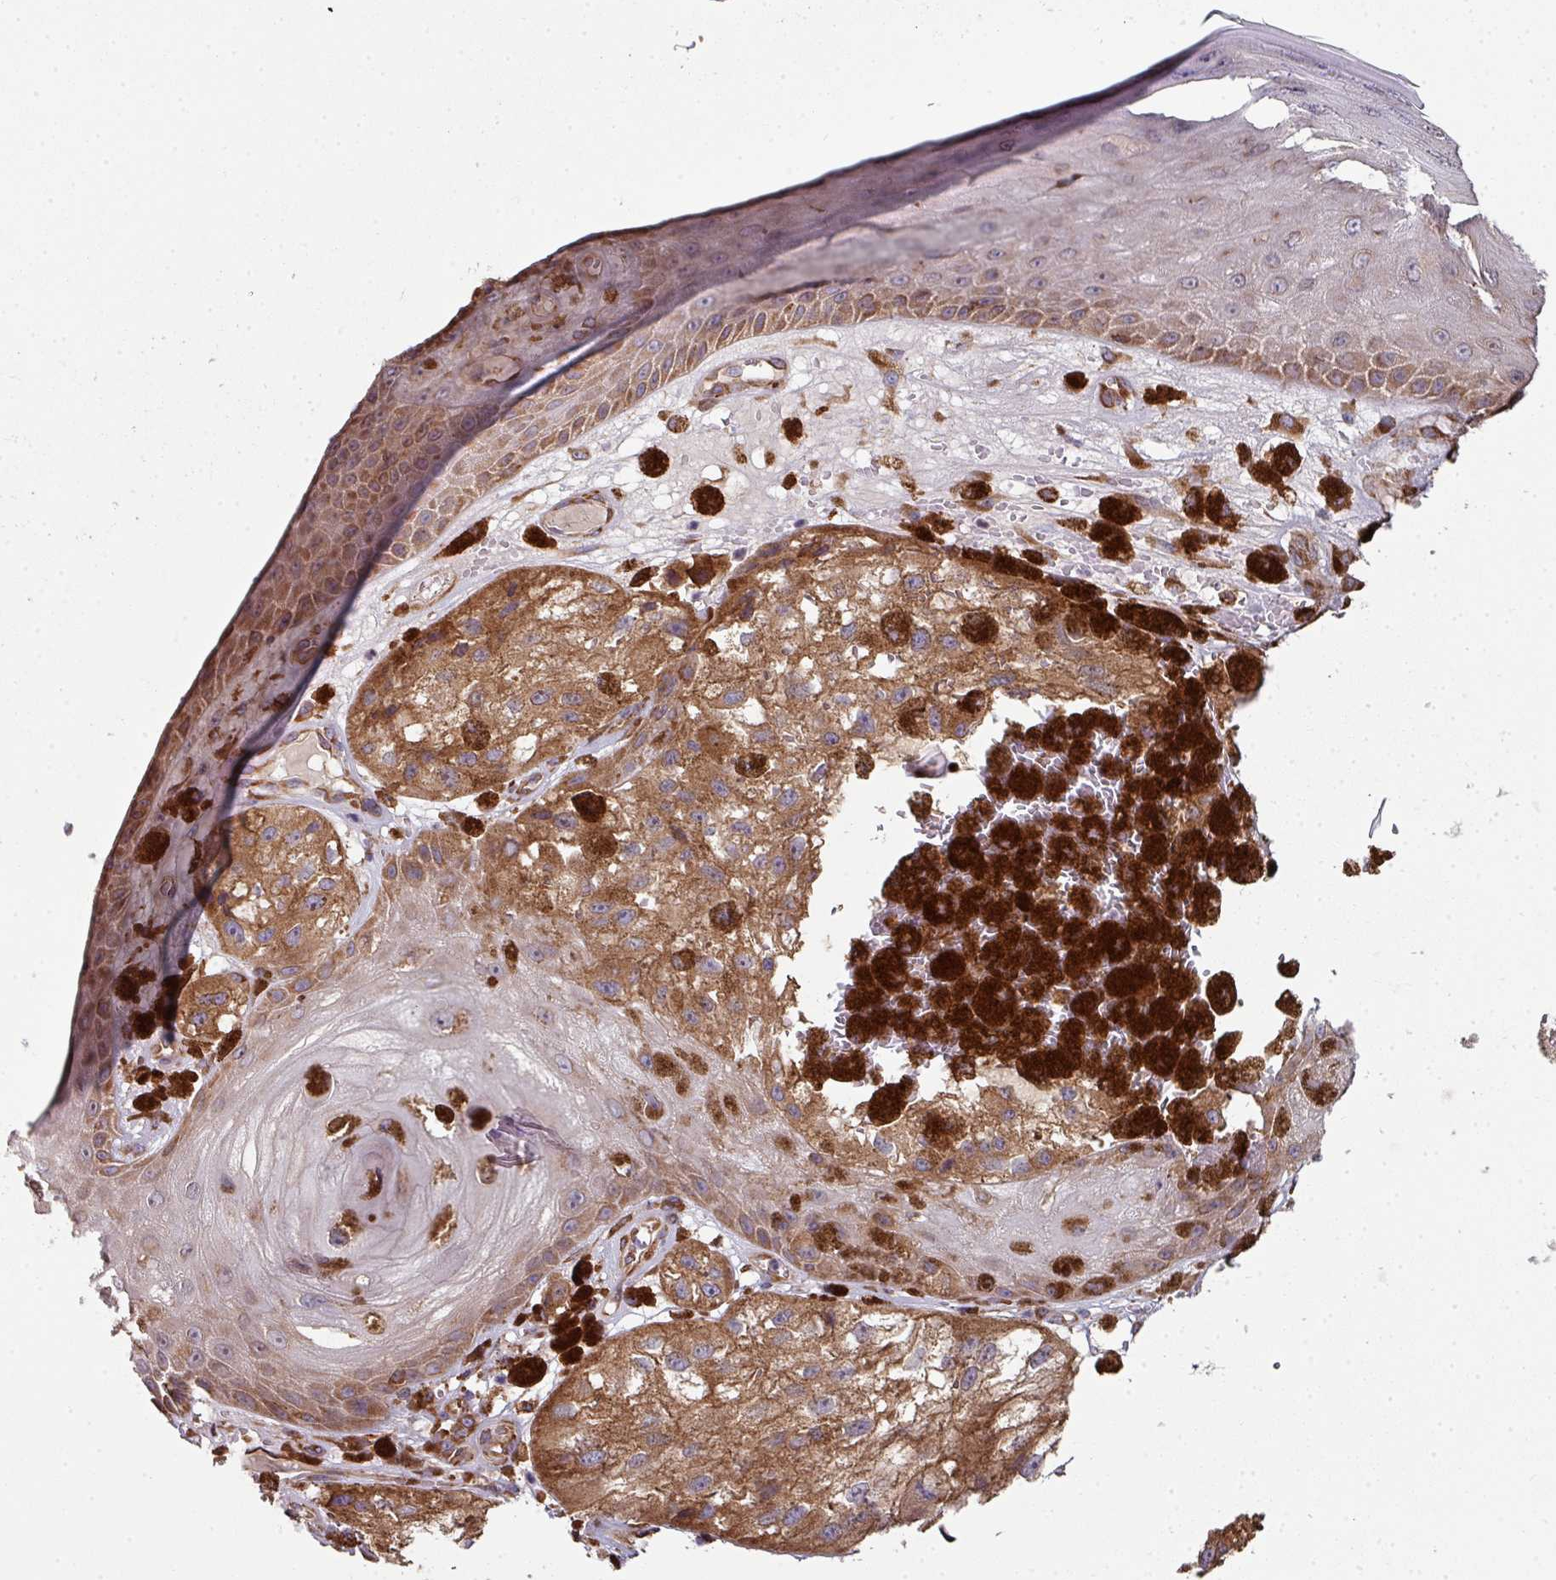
{"staining": {"intensity": "moderate", "quantity": ">75%", "location": "cytoplasmic/membranous"}, "tissue": "melanoma", "cell_type": "Tumor cells", "image_type": "cancer", "snomed": [{"axis": "morphology", "description": "Malignant melanoma, NOS"}, {"axis": "topography", "description": "Skin"}], "caption": "High-power microscopy captured an immunohistochemistry photomicrograph of malignant melanoma, revealing moderate cytoplasmic/membranous staining in about >75% of tumor cells.", "gene": "FAT4", "patient": {"sex": "male", "age": 88}}